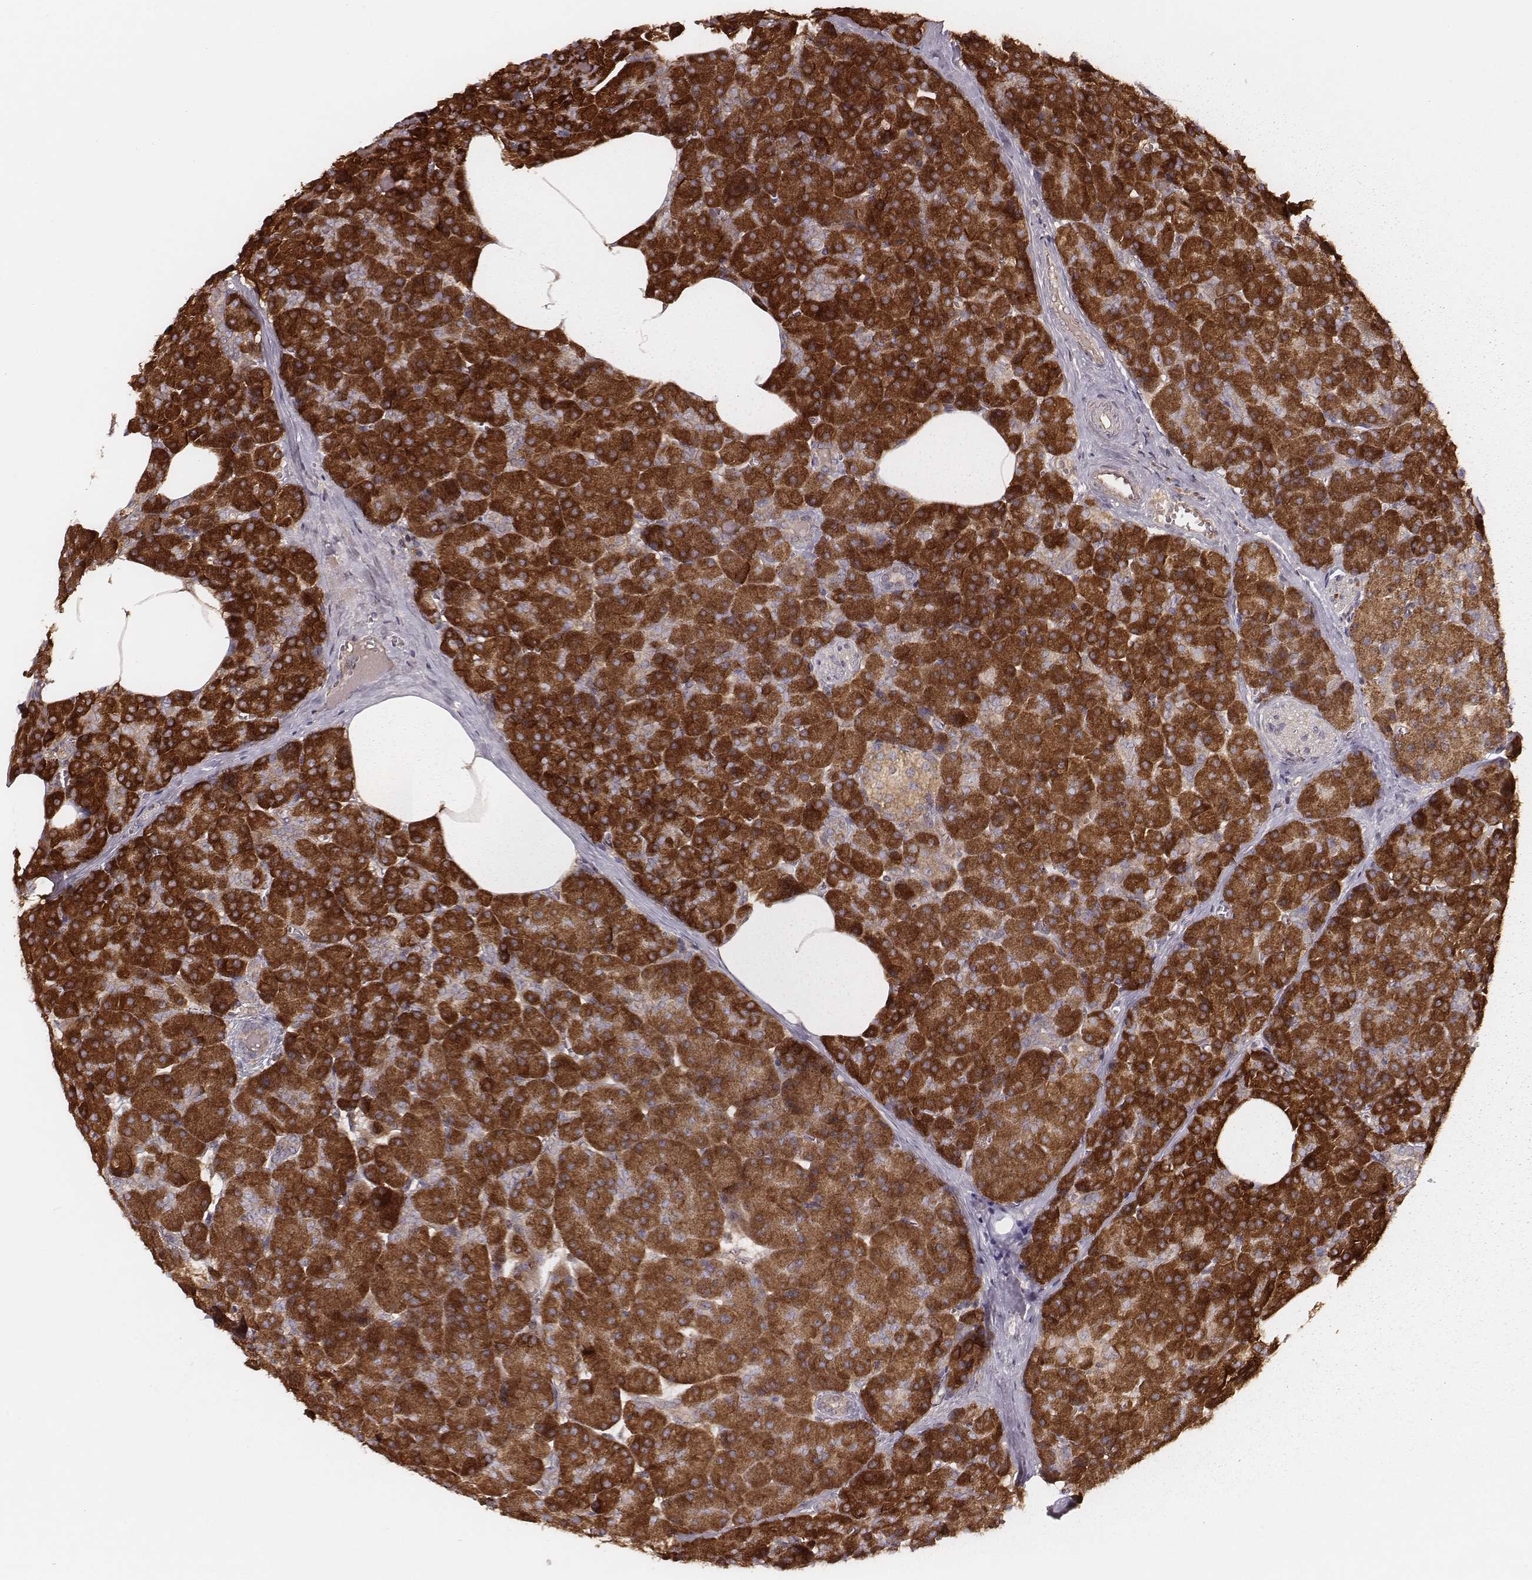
{"staining": {"intensity": "strong", "quantity": ">75%", "location": "cytoplasmic/membranous"}, "tissue": "pancreas", "cell_type": "Exocrine glandular cells", "image_type": "normal", "snomed": [{"axis": "morphology", "description": "Normal tissue, NOS"}, {"axis": "topography", "description": "Pancreas"}], "caption": "IHC photomicrograph of unremarkable pancreas: pancreas stained using IHC exhibits high levels of strong protein expression localized specifically in the cytoplasmic/membranous of exocrine glandular cells, appearing as a cytoplasmic/membranous brown color.", "gene": "CARS1", "patient": {"sex": "female", "age": 45}}